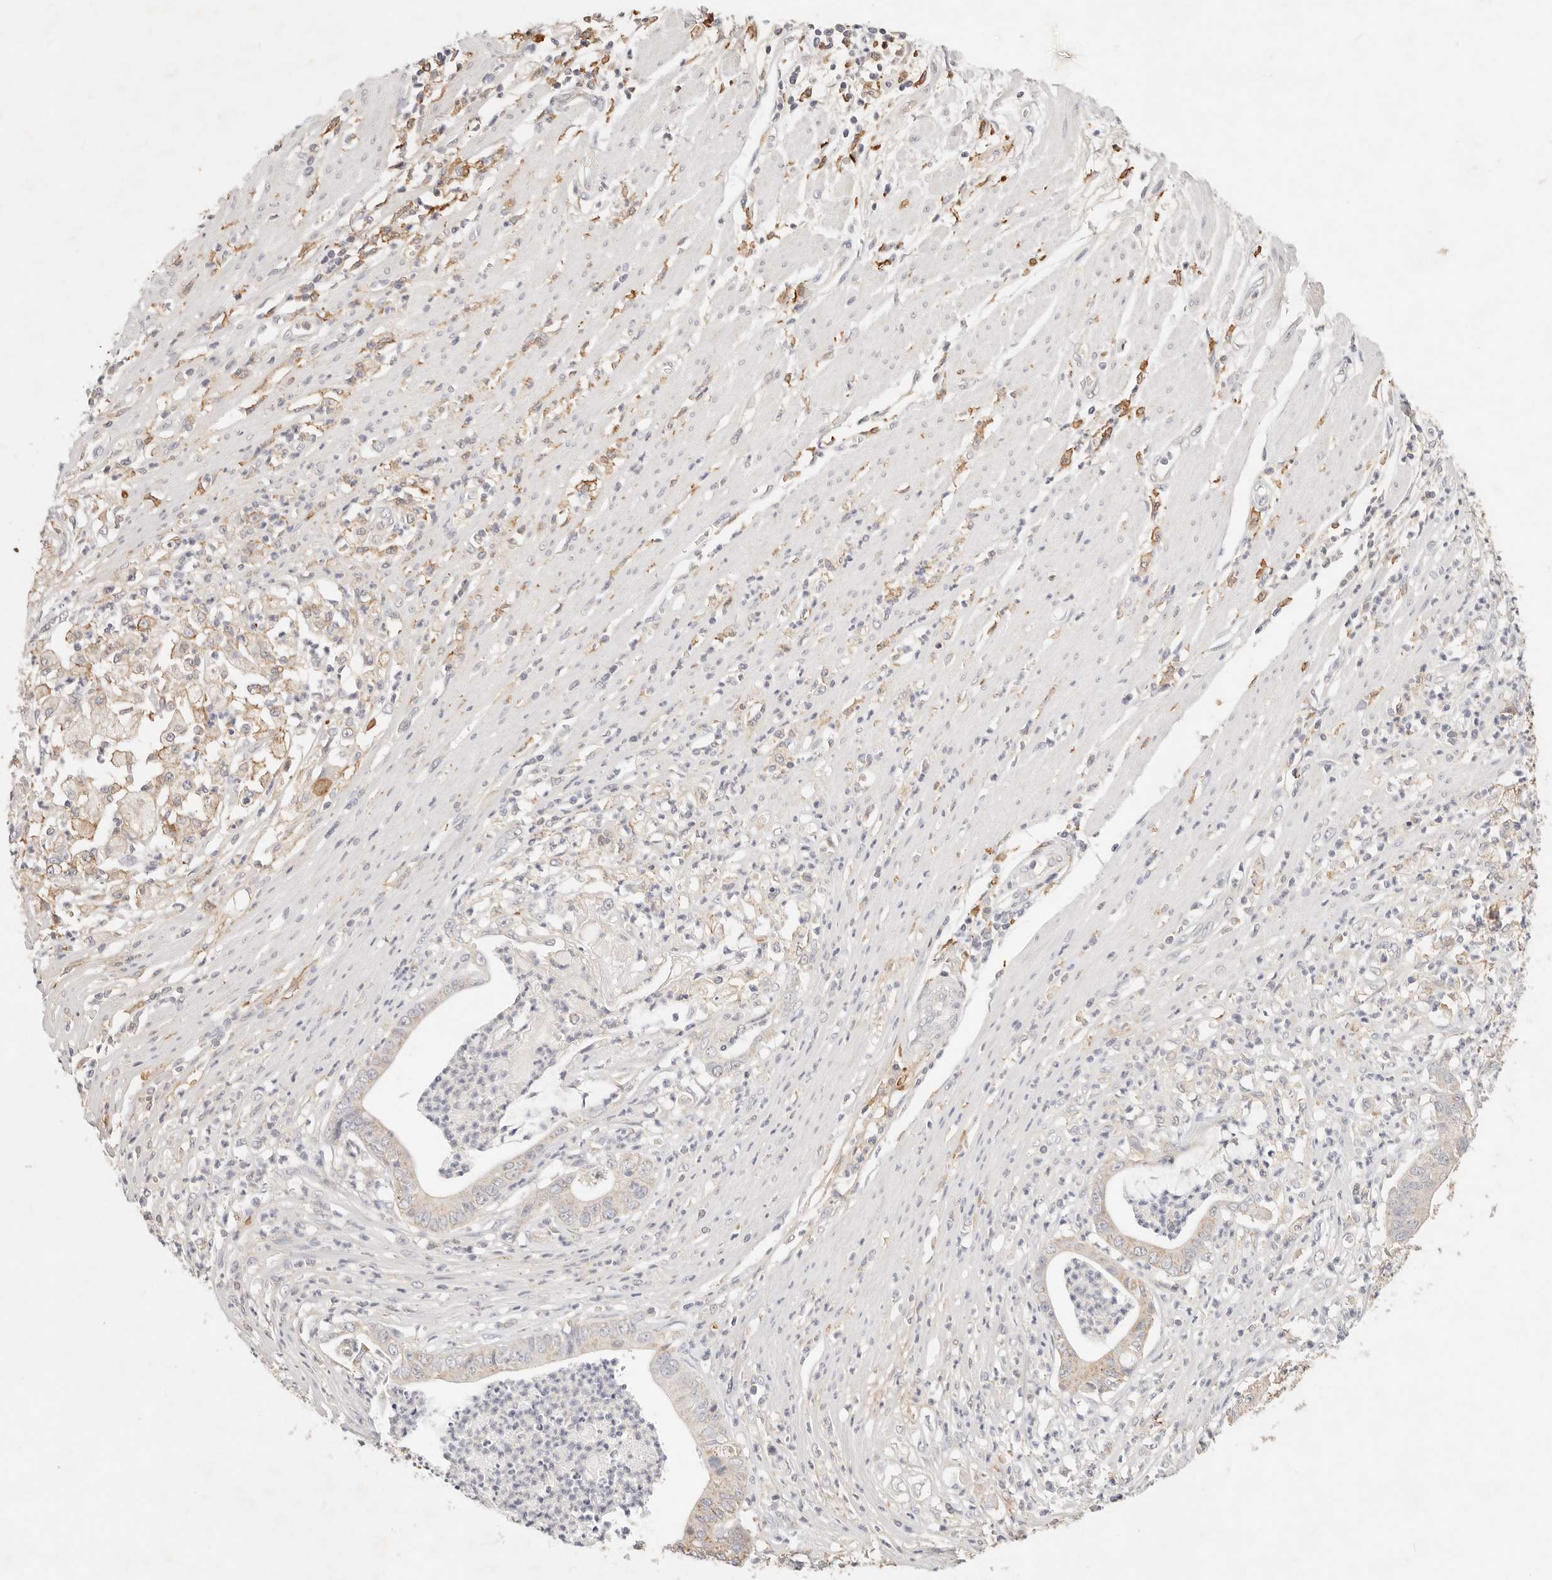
{"staining": {"intensity": "weak", "quantity": "<25%", "location": "cytoplasmic/membranous"}, "tissue": "pancreatic cancer", "cell_type": "Tumor cells", "image_type": "cancer", "snomed": [{"axis": "morphology", "description": "Adenocarcinoma, NOS"}, {"axis": "topography", "description": "Pancreas"}], "caption": "This is an immunohistochemistry photomicrograph of pancreatic adenocarcinoma. There is no positivity in tumor cells.", "gene": "HK2", "patient": {"sex": "male", "age": 69}}